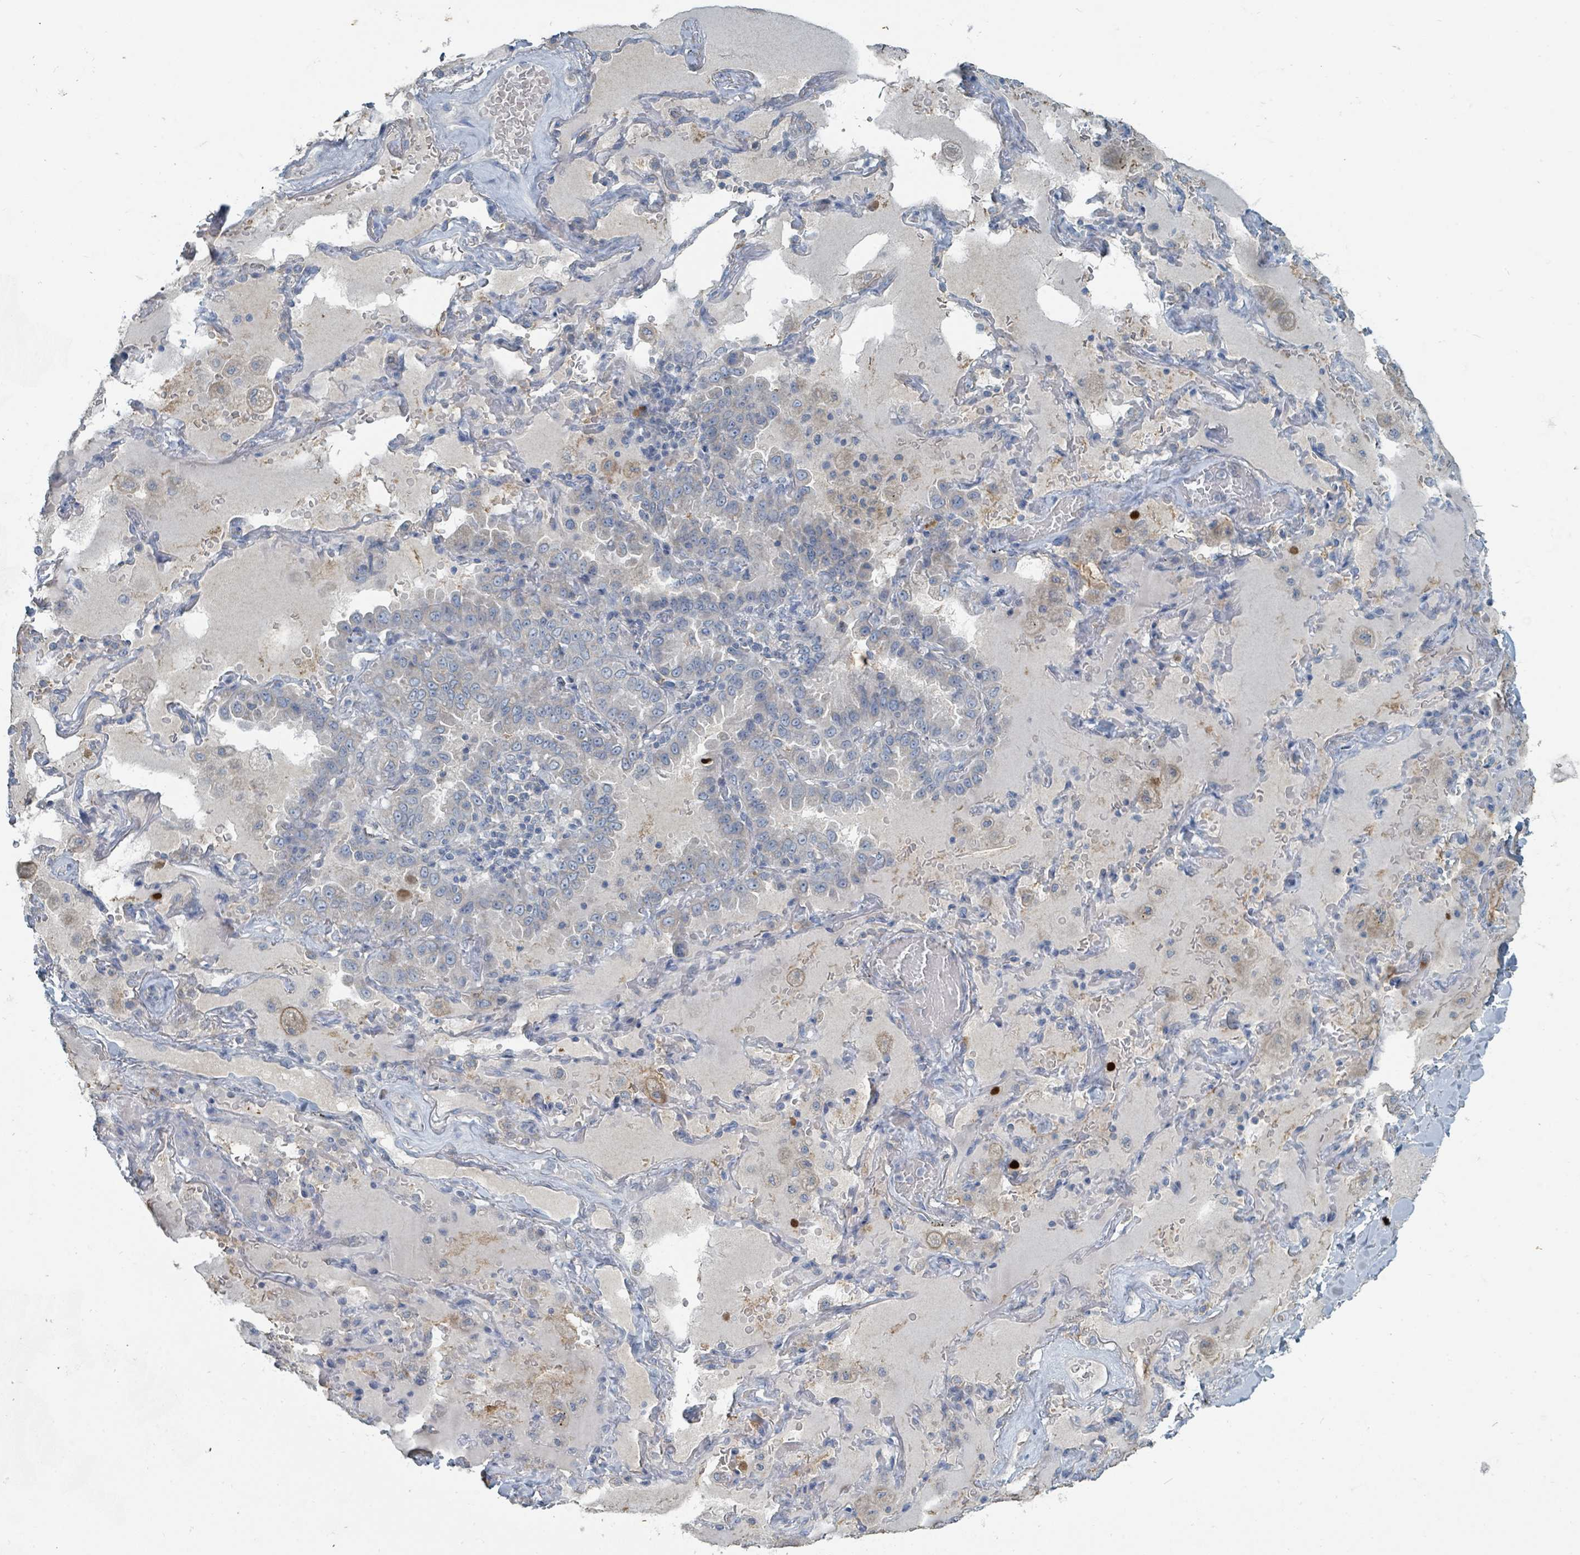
{"staining": {"intensity": "negative", "quantity": "none", "location": "none"}, "tissue": "lung cancer", "cell_type": "Tumor cells", "image_type": "cancer", "snomed": [{"axis": "morphology", "description": "Squamous cell carcinoma, NOS"}, {"axis": "topography", "description": "Lung"}], "caption": "Tumor cells show no significant protein expression in lung cancer (squamous cell carcinoma).", "gene": "RASA4", "patient": {"sex": "male", "age": 74}}